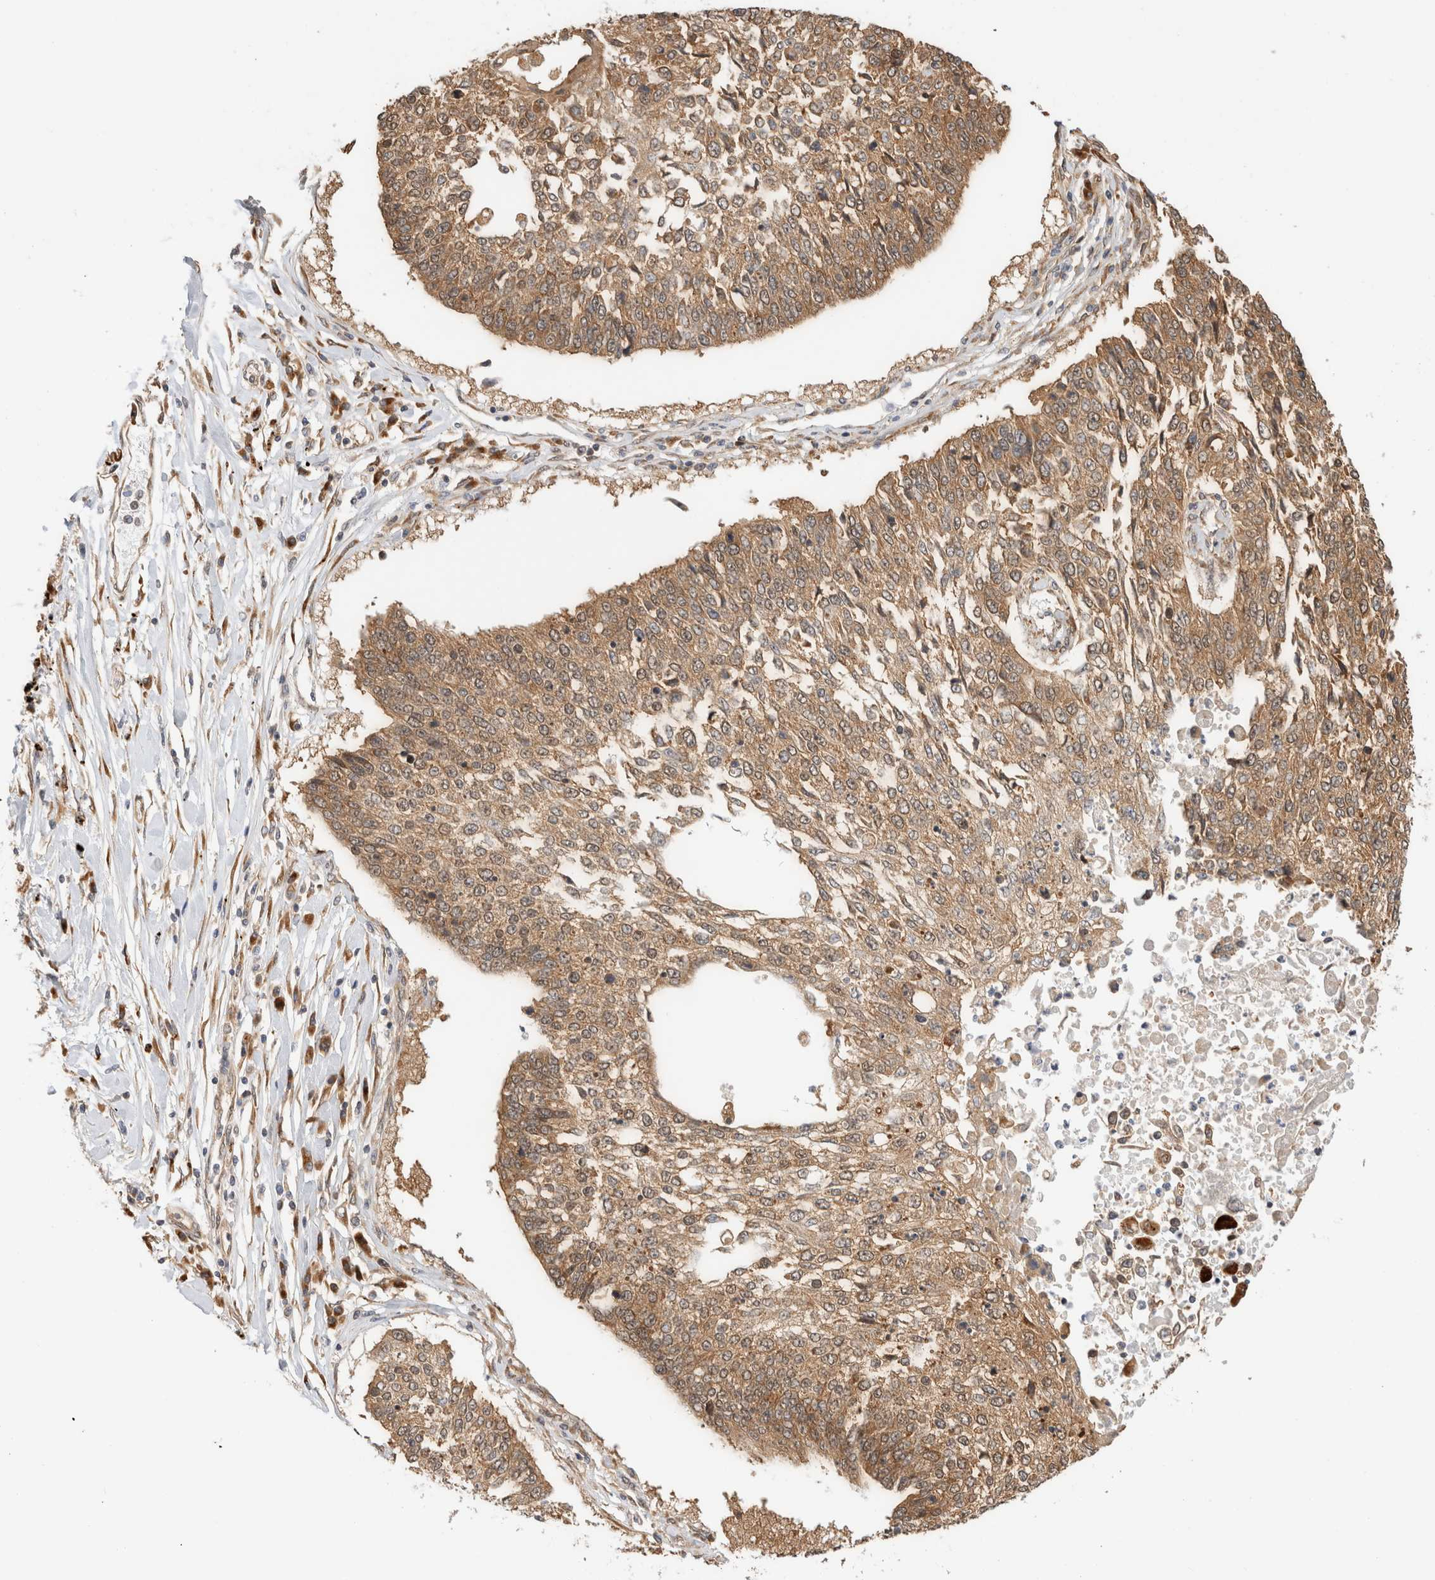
{"staining": {"intensity": "weak", "quantity": ">75%", "location": "cytoplasmic/membranous"}, "tissue": "lung cancer", "cell_type": "Tumor cells", "image_type": "cancer", "snomed": [{"axis": "morphology", "description": "Normal tissue, NOS"}, {"axis": "morphology", "description": "Squamous cell carcinoma, NOS"}, {"axis": "topography", "description": "Cartilage tissue"}, {"axis": "topography", "description": "Bronchus"}, {"axis": "topography", "description": "Lung"}, {"axis": "topography", "description": "Peripheral nerve tissue"}], "caption": "A high-resolution histopathology image shows IHC staining of lung cancer, which displays weak cytoplasmic/membranous expression in approximately >75% of tumor cells.", "gene": "ACTL9", "patient": {"sex": "female", "age": 49}}